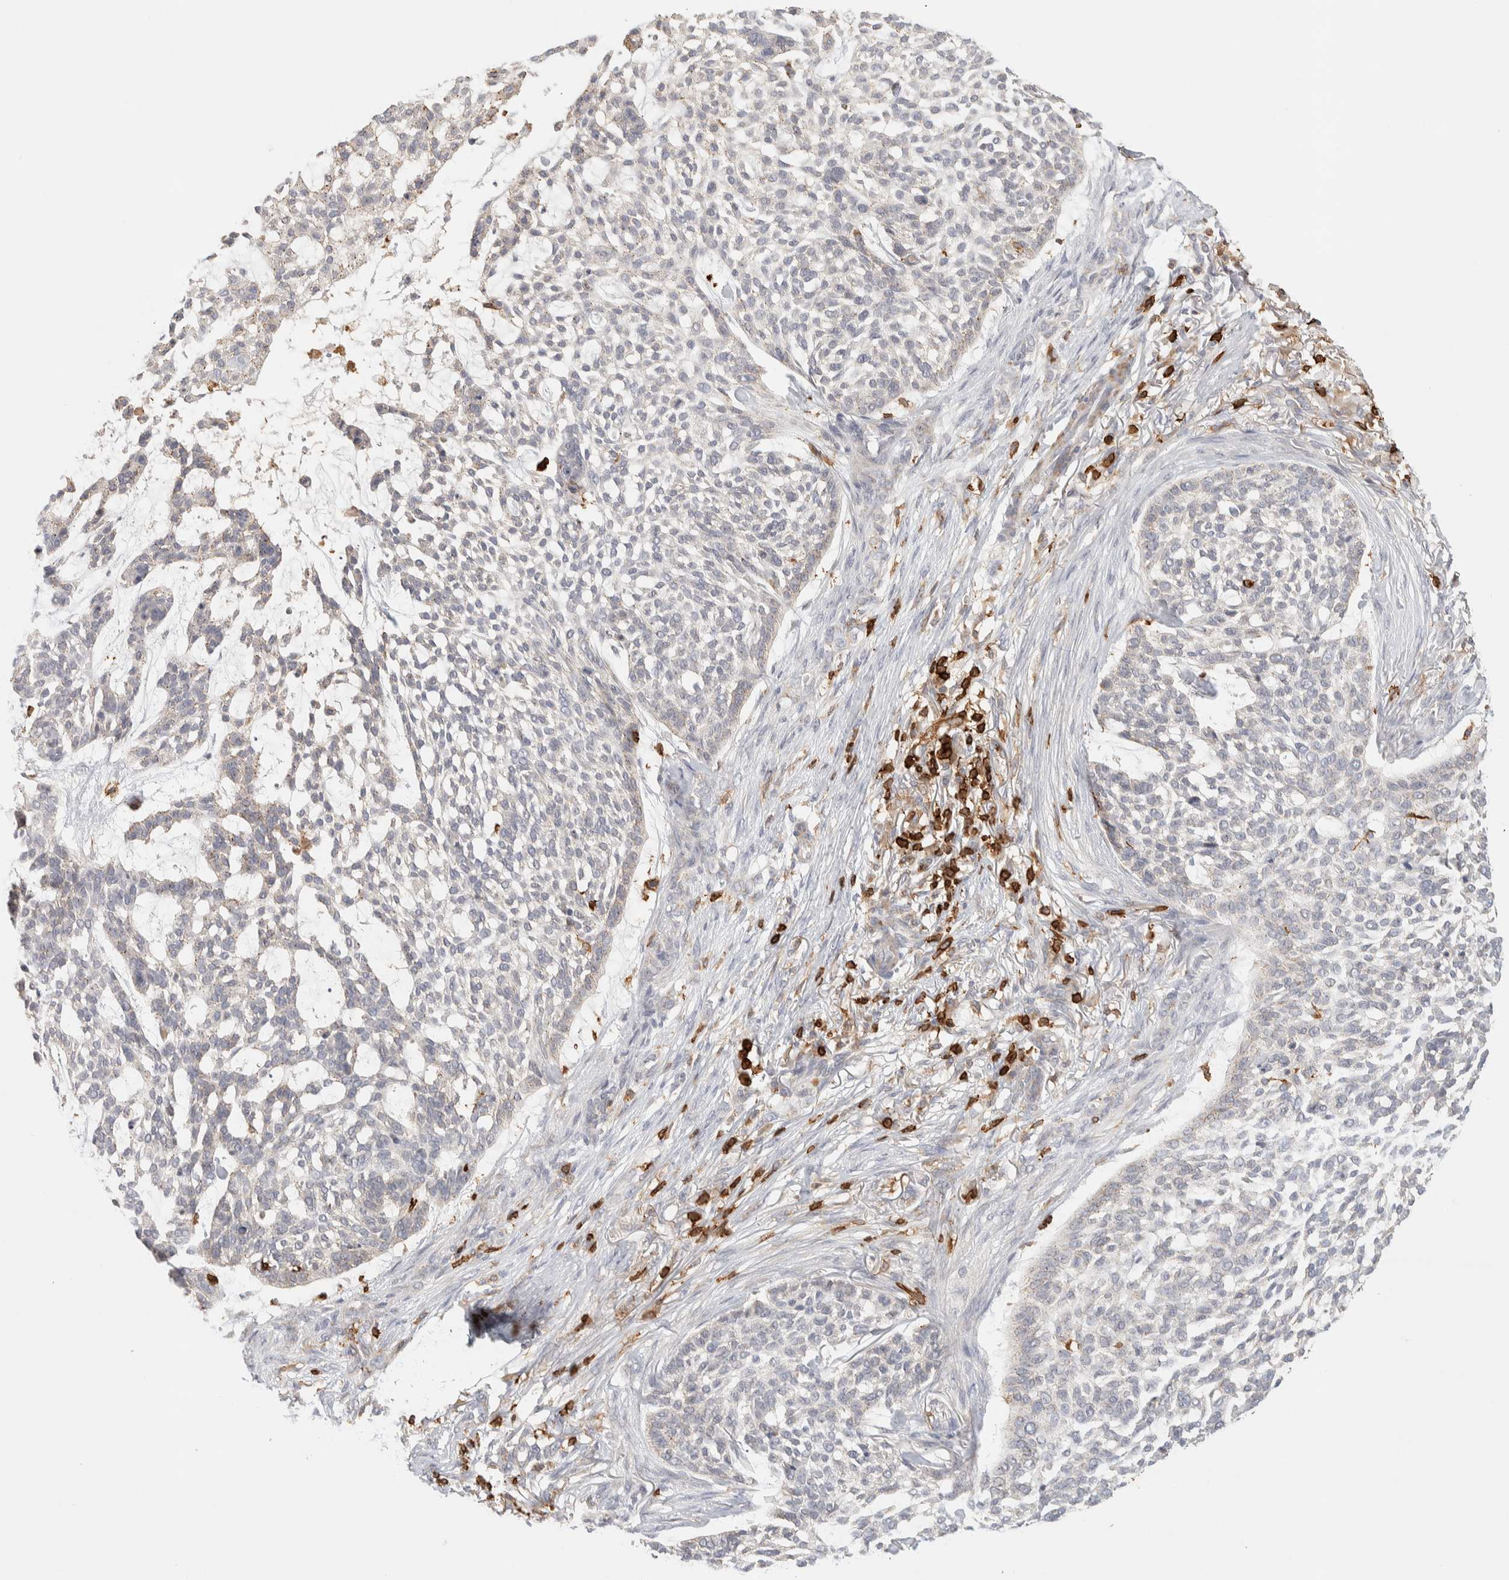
{"staining": {"intensity": "weak", "quantity": "<25%", "location": "cytoplasmic/membranous"}, "tissue": "skin cancer", "cell_type": "Tumor cells", "image_type": "cancer", "snomed": [{"axis": "morphology", "description": "Basal cell carcinoma"}, {"axis": "topography", "description": "Skin"}], "caption": "A photomicrograph of skin basal cell carcinoma stained for a protein displays no brown staining in tumor cells.", "gene": "RUNDC1", "patient": {"sex": "female", "age": 64}}